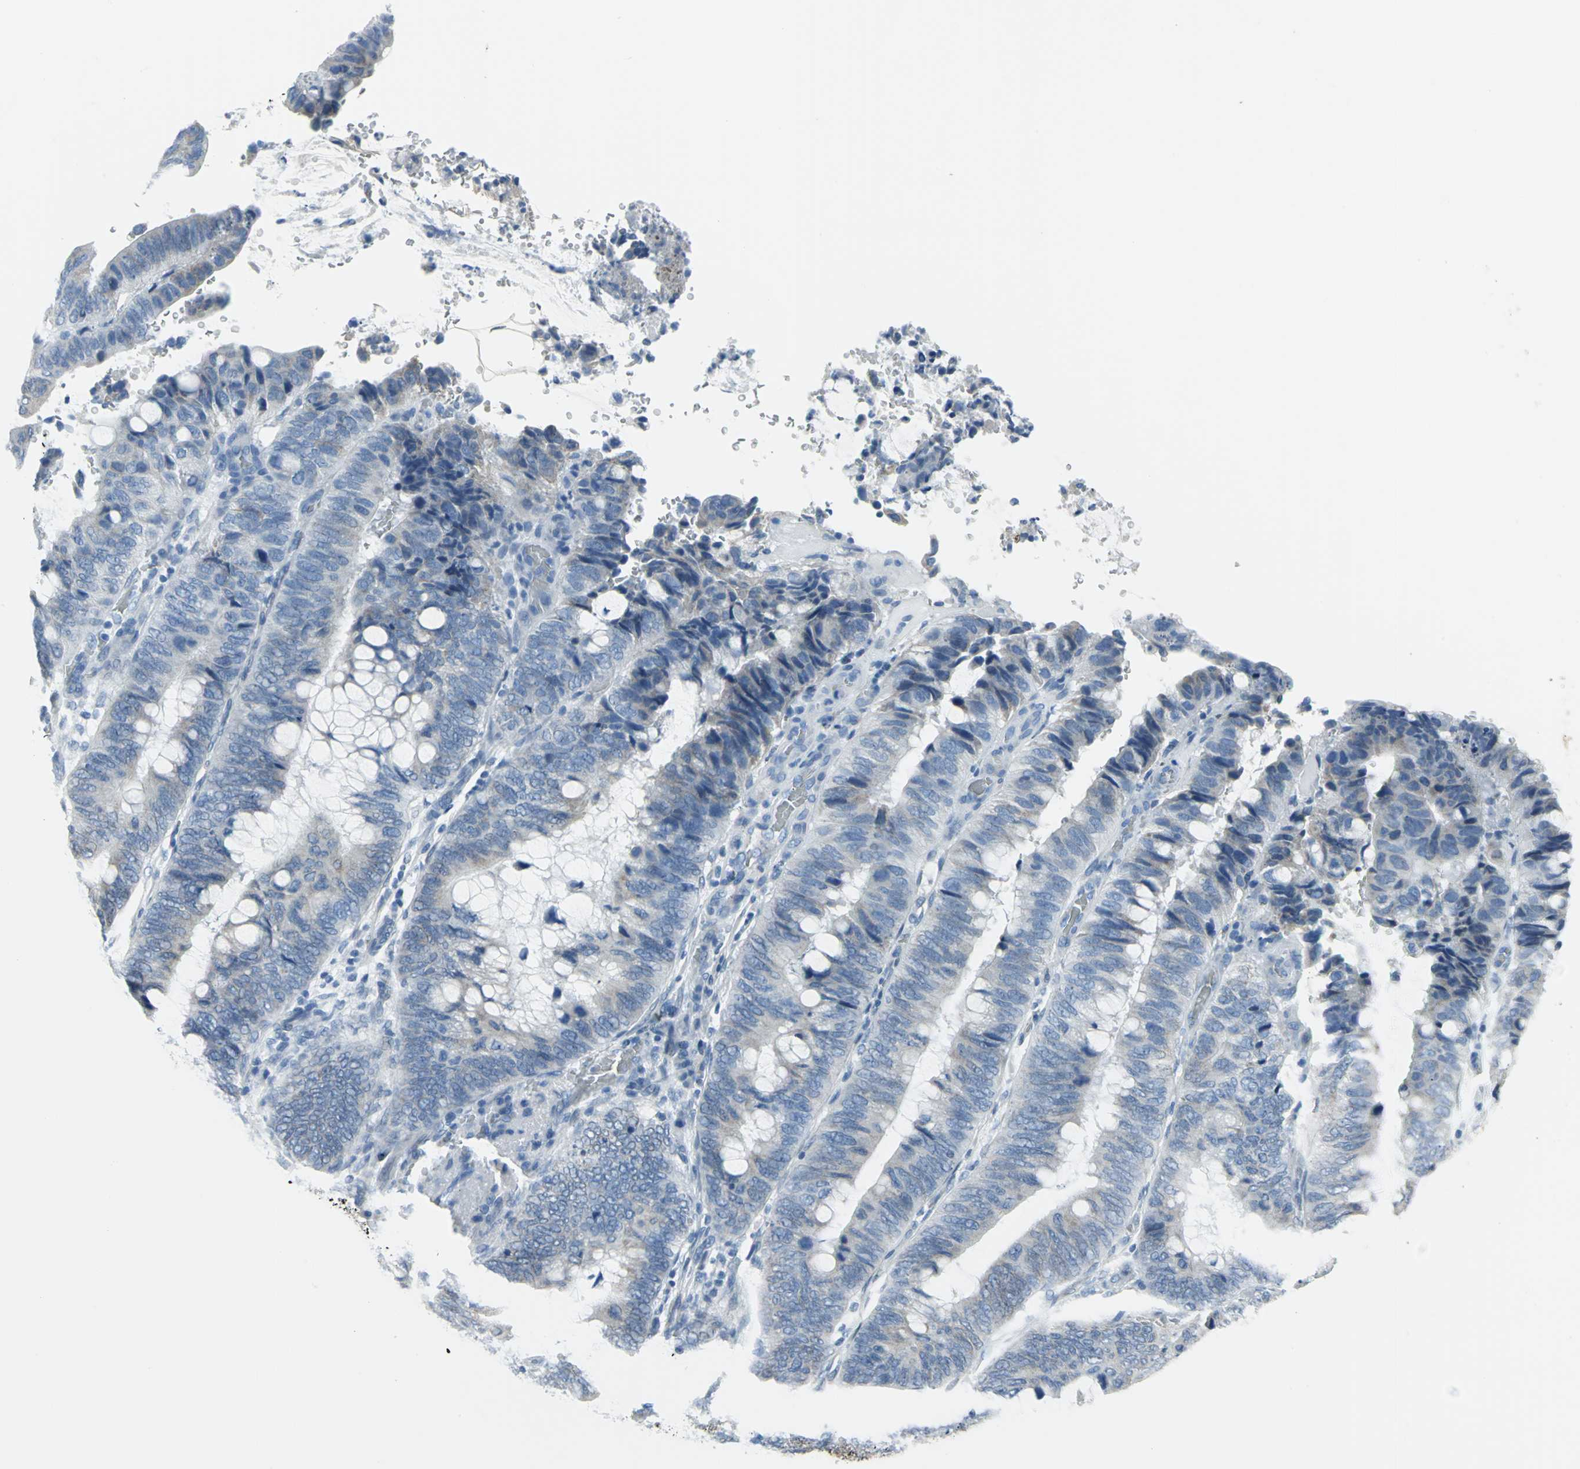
{"staining": {"intensity": "weak", "quantity": "<25%", "location": "cytoplasmic/membranous"}, "tissue": "colorectal cancer", "cell_type": "Tumor cells", "image_type": "cancer", "snomed": [{"axis": "morphology", "description": "Normal tissue, NOS"}, {"axis": "morphology", "description": "Adenocarcinoma, NOS"}, {"axis": "topography", "description": "Rectum"}, {"axis": "topography", "description": "Peripheral nerve tissue"}], "caption": "Tumor cells show no significant protein staining in colorectal adenocarcinoma.", "gene": "CYB5A", "patient": {"sex": "male", "age": 92}}